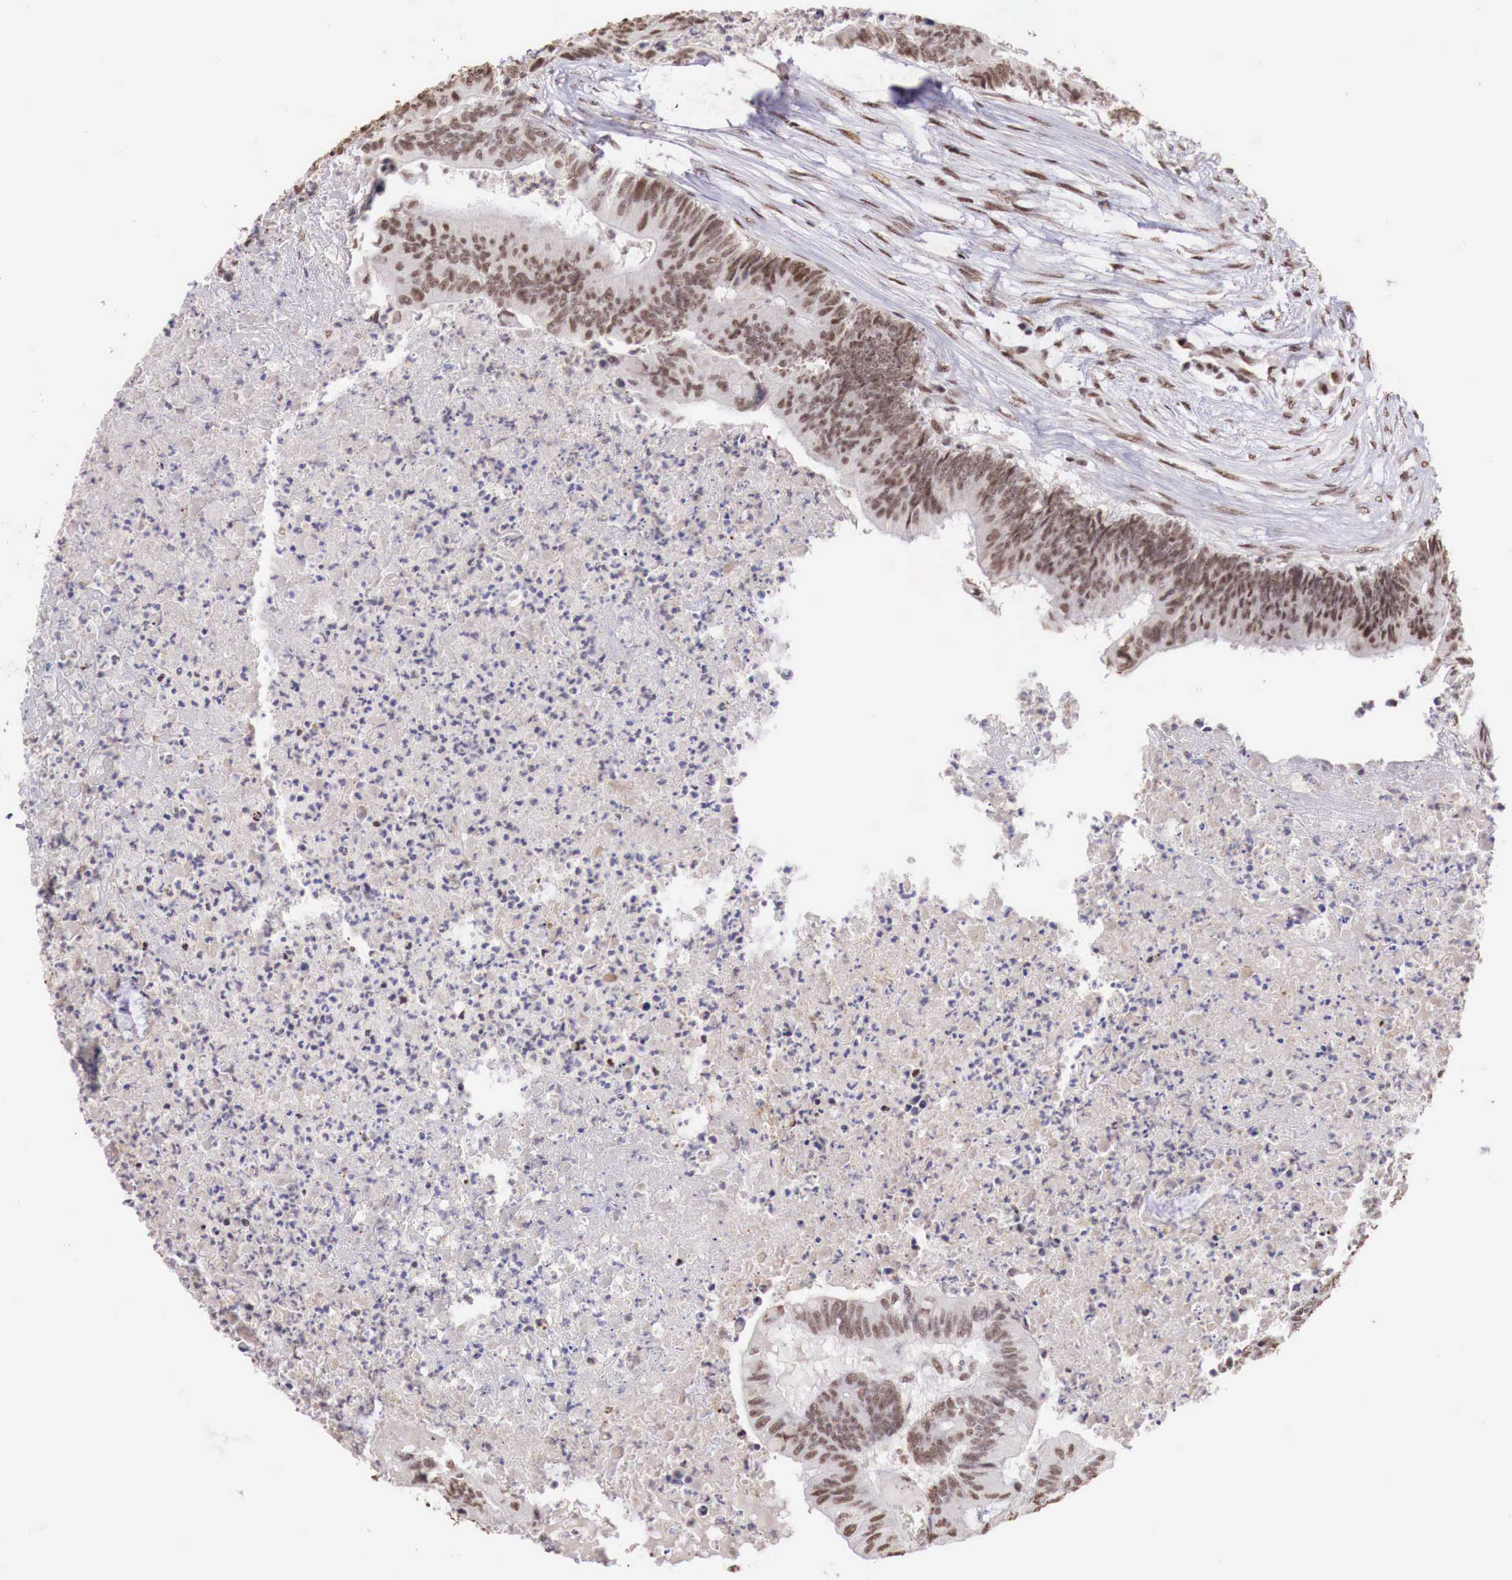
{"staining": {"intensity": "moderate", "quantity": "25%-75%", "location": "nuclear"}, "tissue": "colorectal cancer", "cell_type": "Tumor cells", "image_type": "cancer", "snomed": [{"axis": "morphology", "description": "Adenocarcinoma, NOS"}, {"axis": "topography", "description": "Colon"}], "caption": "This histopathology image reveals adenocarcinoma (colorectal) stained with IHC to label a protein in brown. The nuclear of tumor cells show moderate positivity for the protein. Nuclei are counter-stained blue.", "gene": "FOXP2", "patient": {"sex": "male", "age": 65}}